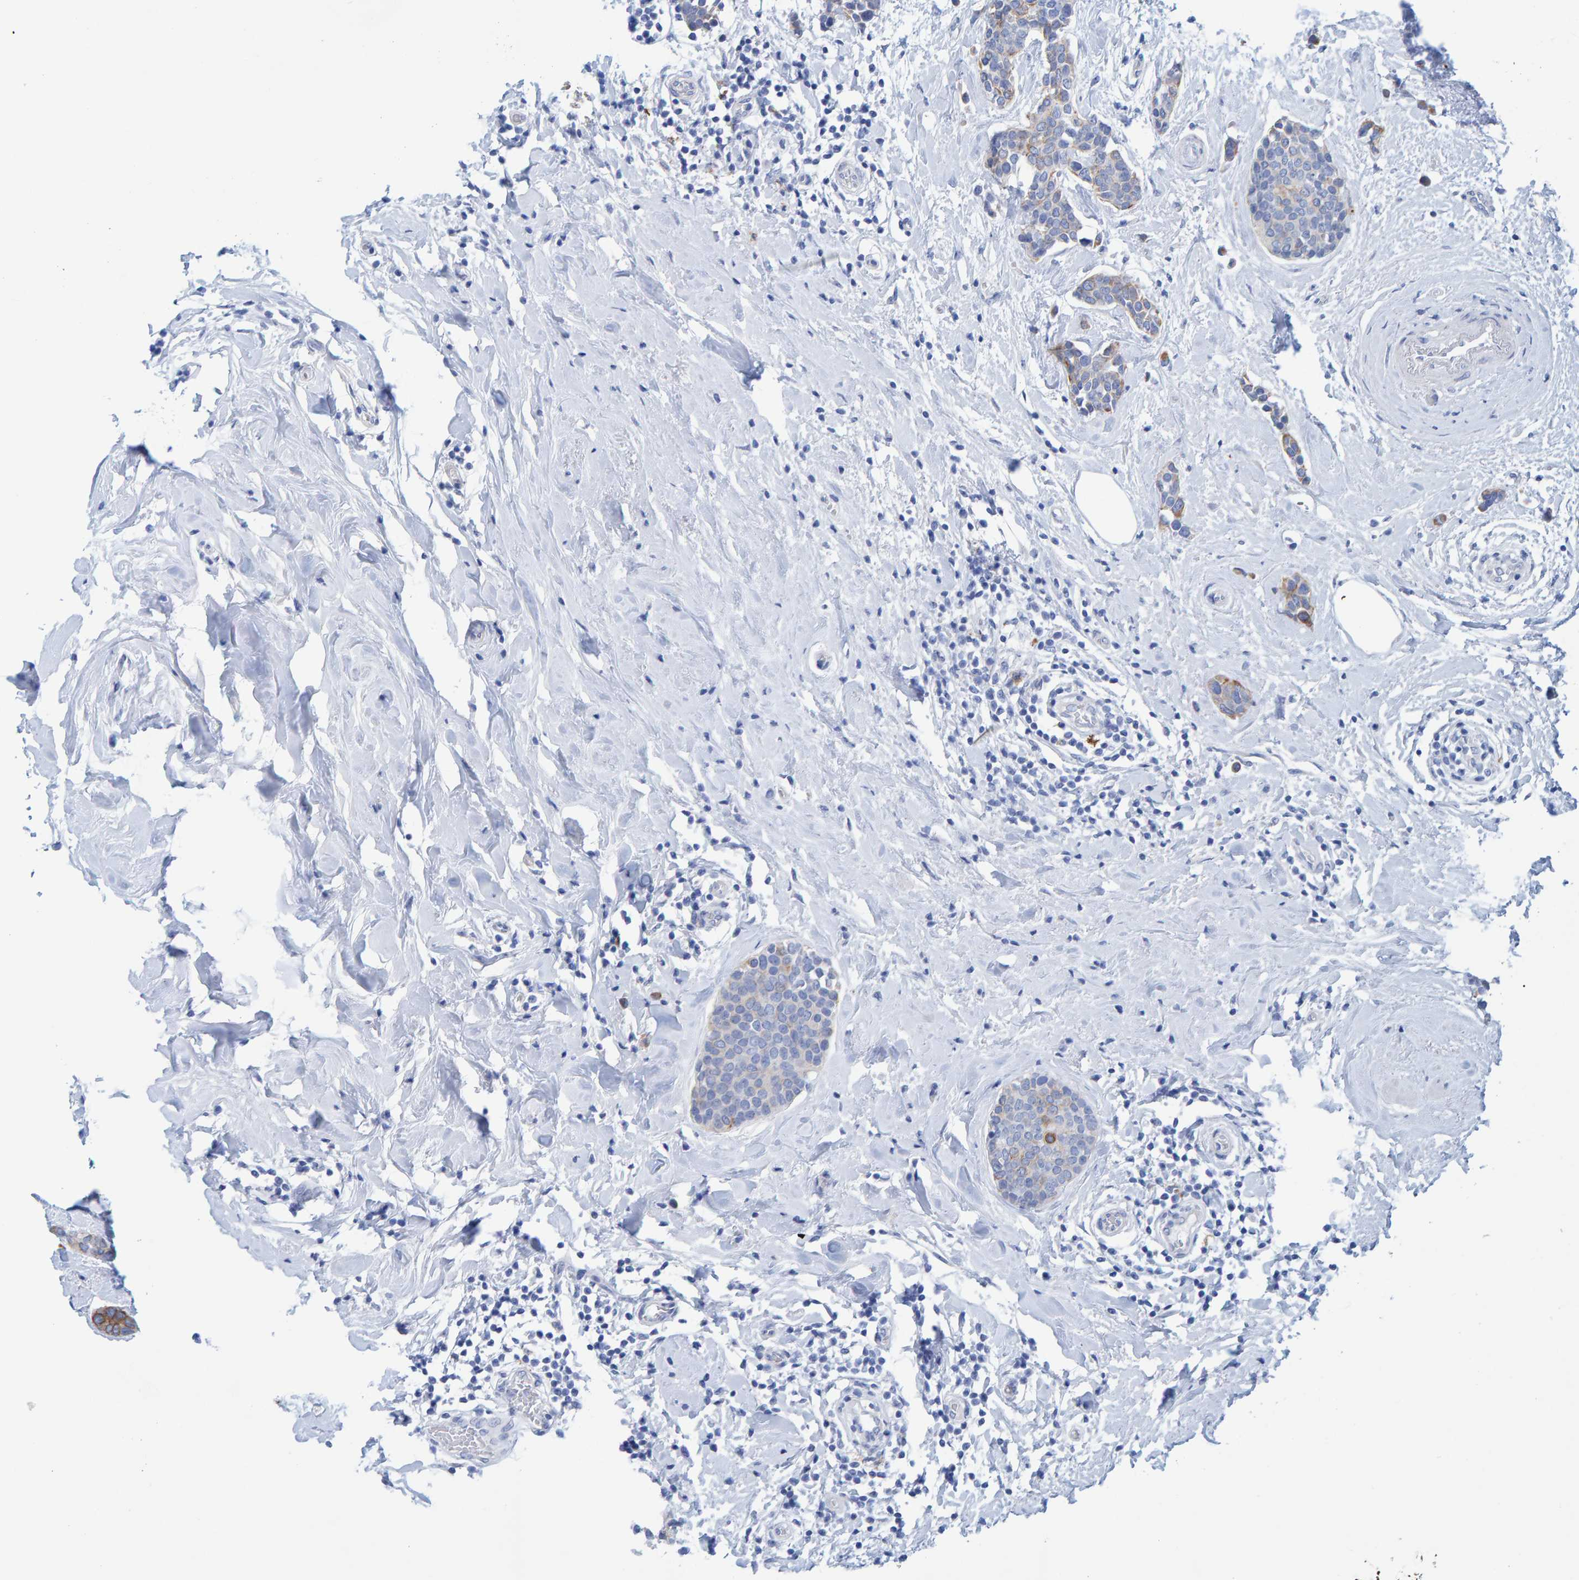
{"staining": {"intensity": "moderate", "quantity": "25%-75%", "location": "cytoplasmic/membranous"}, "tissue": "breast cancer", "cell_type": "Tumor cells", "image_type": "cancer", "snomed": [{"axis": "morphology", "description": "Duct carcinoma"}, {"axis": "topography", "description": "Breast"}], "caption": "A high-resolution histopathology image shows immunohistochemistry (IHC) staining of breast invasive ductal carcinoma, which demonstrates moderate cytoplasmic/membranous expression in approximately 25%-75% of tumor cells.", "gene": "JAKMIP3", "patient": {"sex": "female", "age": 55}}